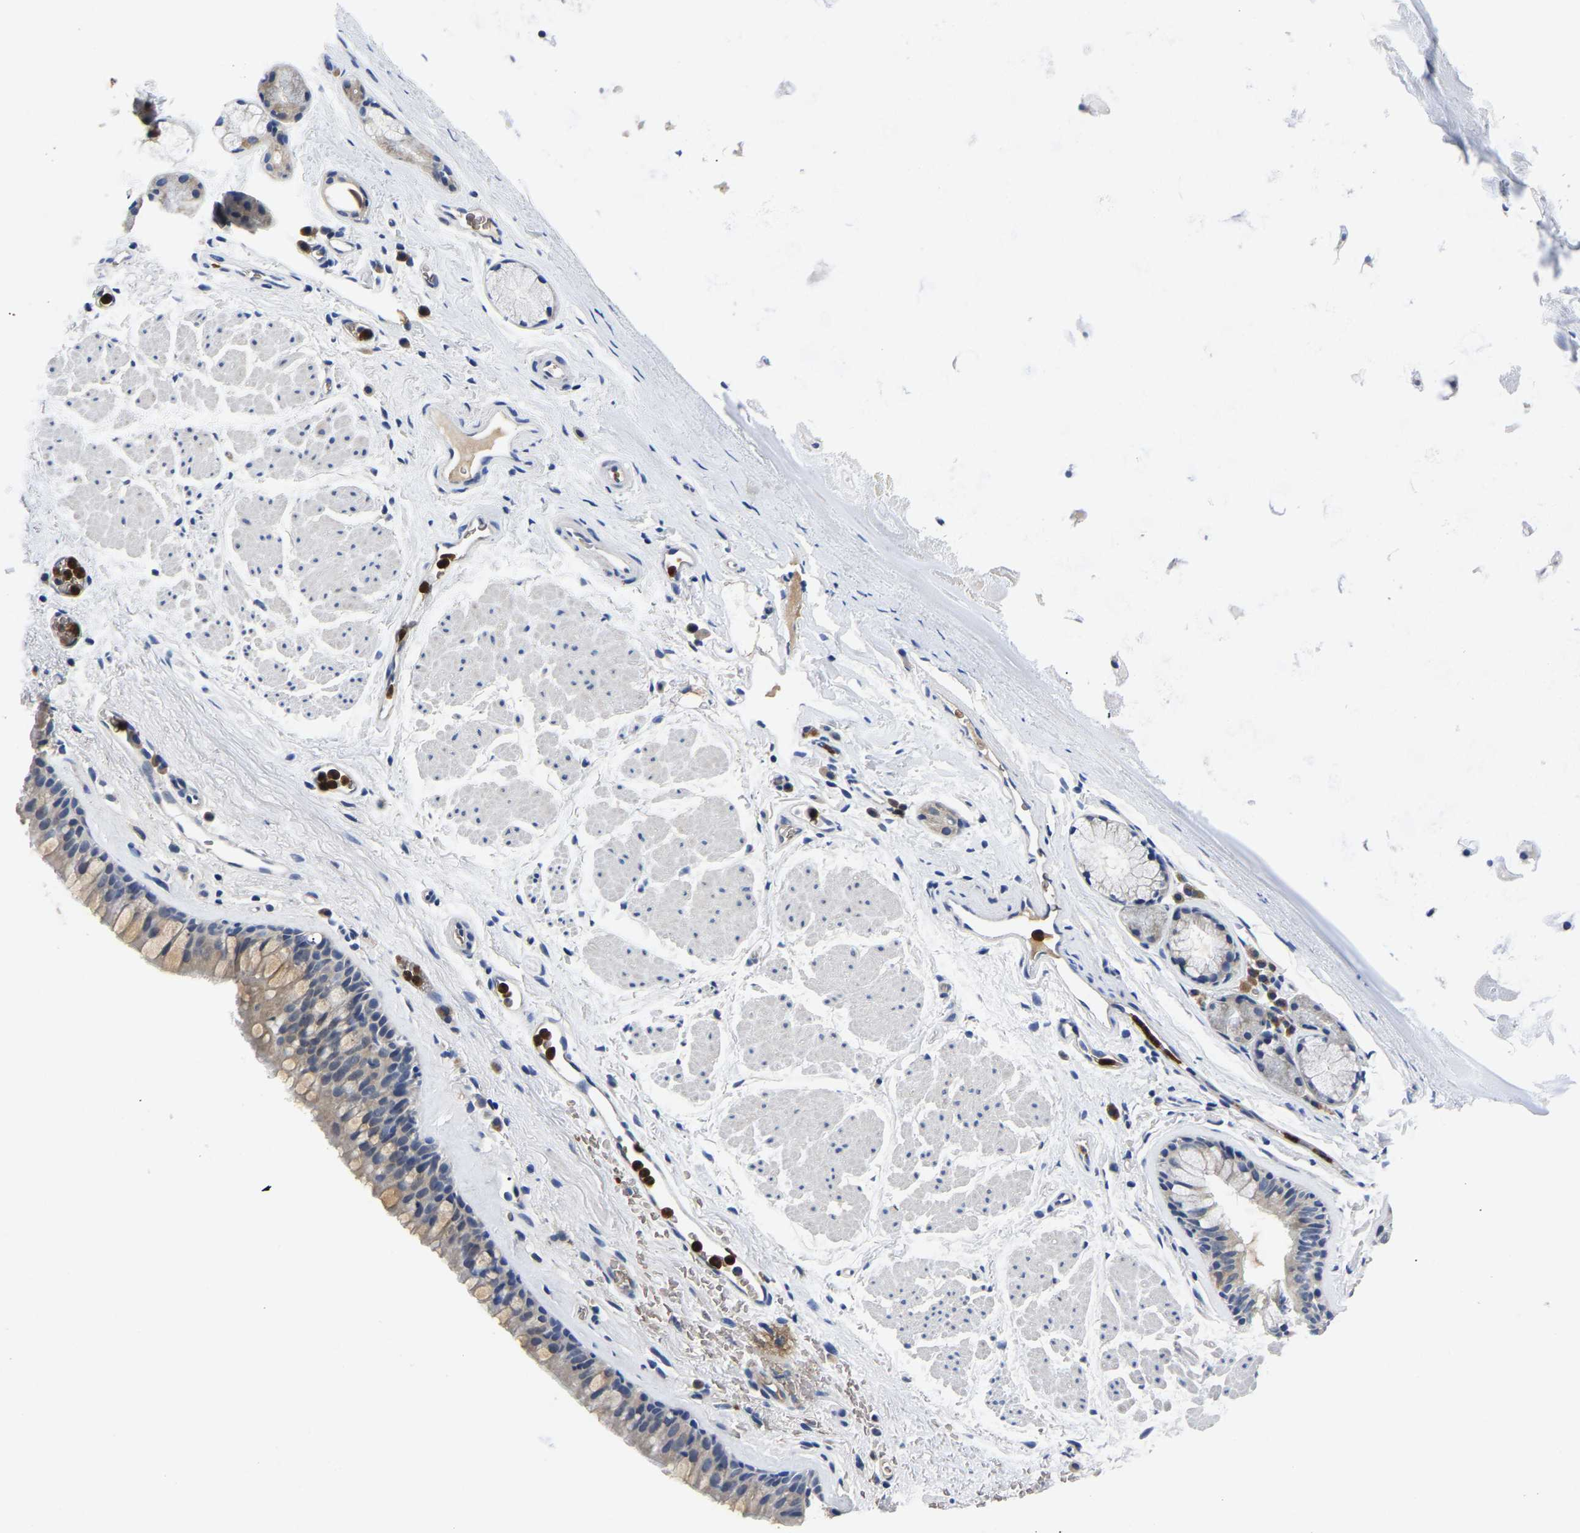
{"staining": {"intensity": "moderate", "quantity": "25%-75%", "location": "cytoplasmic/membranous"}, "tissue": "bronchus", "cell_type": "Respiratory epithelial cells", "image_type": "normal", "snomed": [{"axis": "morphology", "description": "Normal tissue, NOS"}, {"axis": "topography", "description": "Cartilage tissue"}, {"axis": "topography", "description": "Bronchus"}], "caption": "Moderate cytoplasmic/membranous positivity is appreciated in about 25%-75% of respiratory epithelial cells in benign bronchus. (IHC, brightfield microscopy, high magnification).", "gene": "TOR1B", "patient": {"sex": "female", "age": 53}}